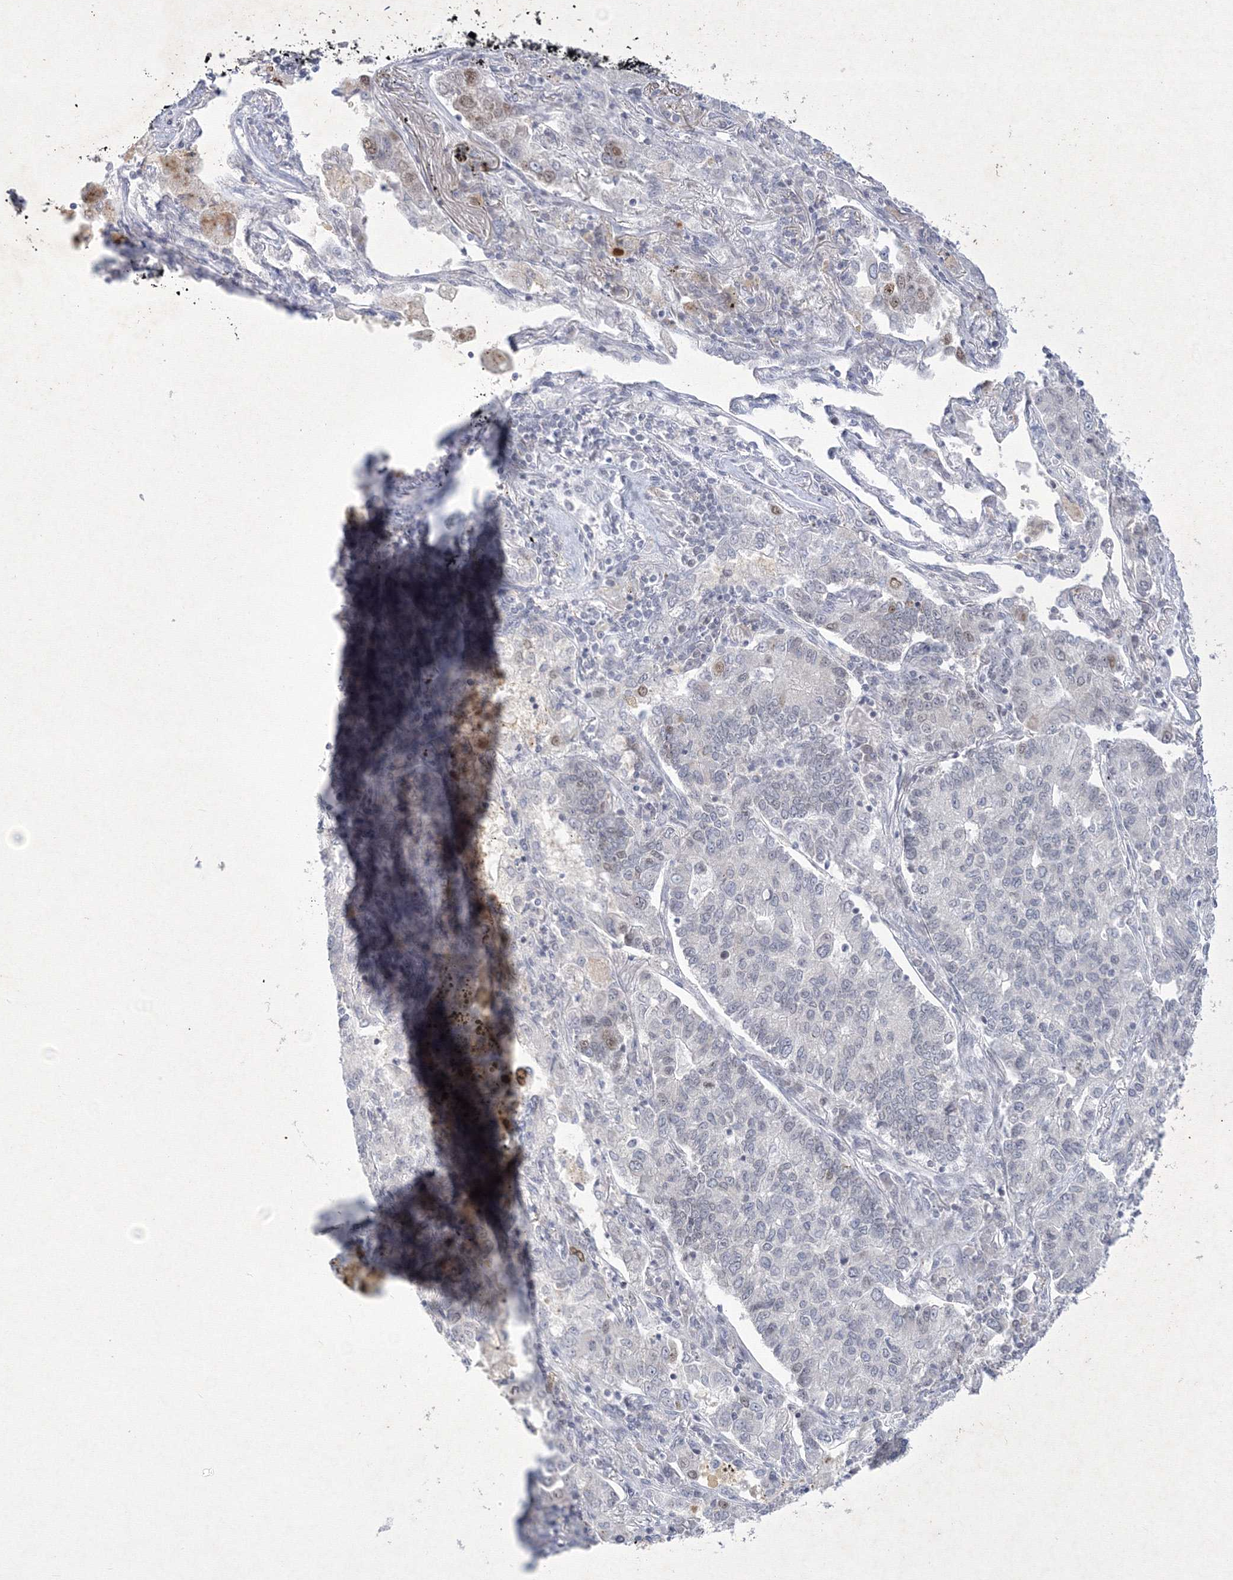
{"staining": {"intensity": "negative", "quantity": "none", "location": "none"}, "tissue": "lung cancer", "cell_type": "Tumor cells", "image_type": "cancer", "snomed": [{"axis": "morphology", "description": "Adenocarcinoma, NOS"}, {"axis": "topography", "description": "Lung"}], "caption": "Adenocarcinoma (lung) stained for a protein using immunohistochemistry (IHC) demonstrates no expression tumor cells.", "gene": "NXPE3", "patient": {"sex": "male", "age": 49}}